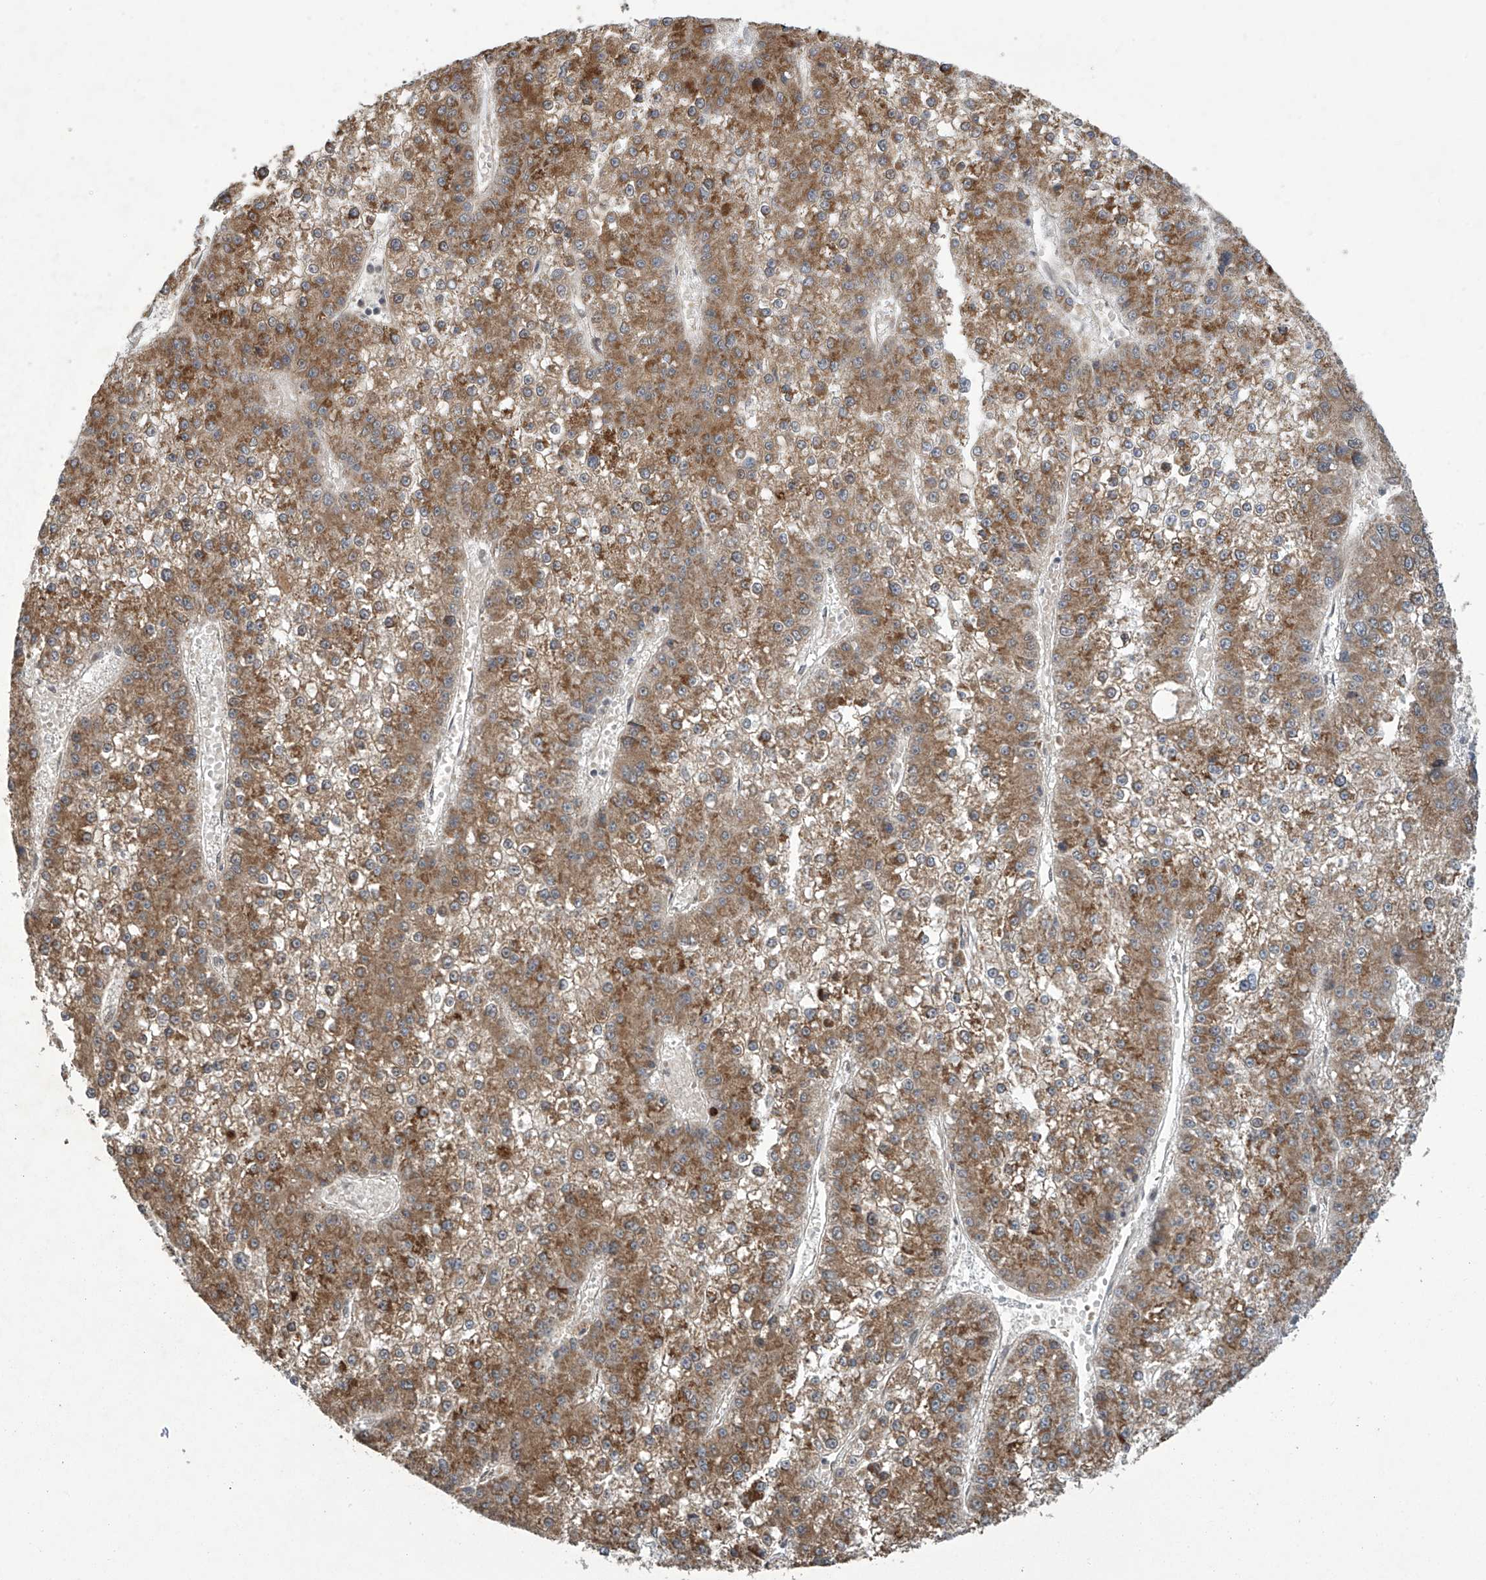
{"staining": {"intensity": "moderate", "quantity": ">75%", "location": "cytoplasmic/membranous"}, "tissue": "liver cancer", "cell_type": "Tumor cells", "image_type": "cancer", "snomed": [{"axis": "morphology", "description": "Carcinoma, Hepatocellular, NOS"}, {"axis": "topography", "description": "Liver"}], "caption": "Hepatocellular carcinoma (liver) stained for a protein displays moderate cytoplasmic/membranous positivity in tumor cells.", "gene": "ABHD13", "patient": {"sex": "female", "age": 73}}